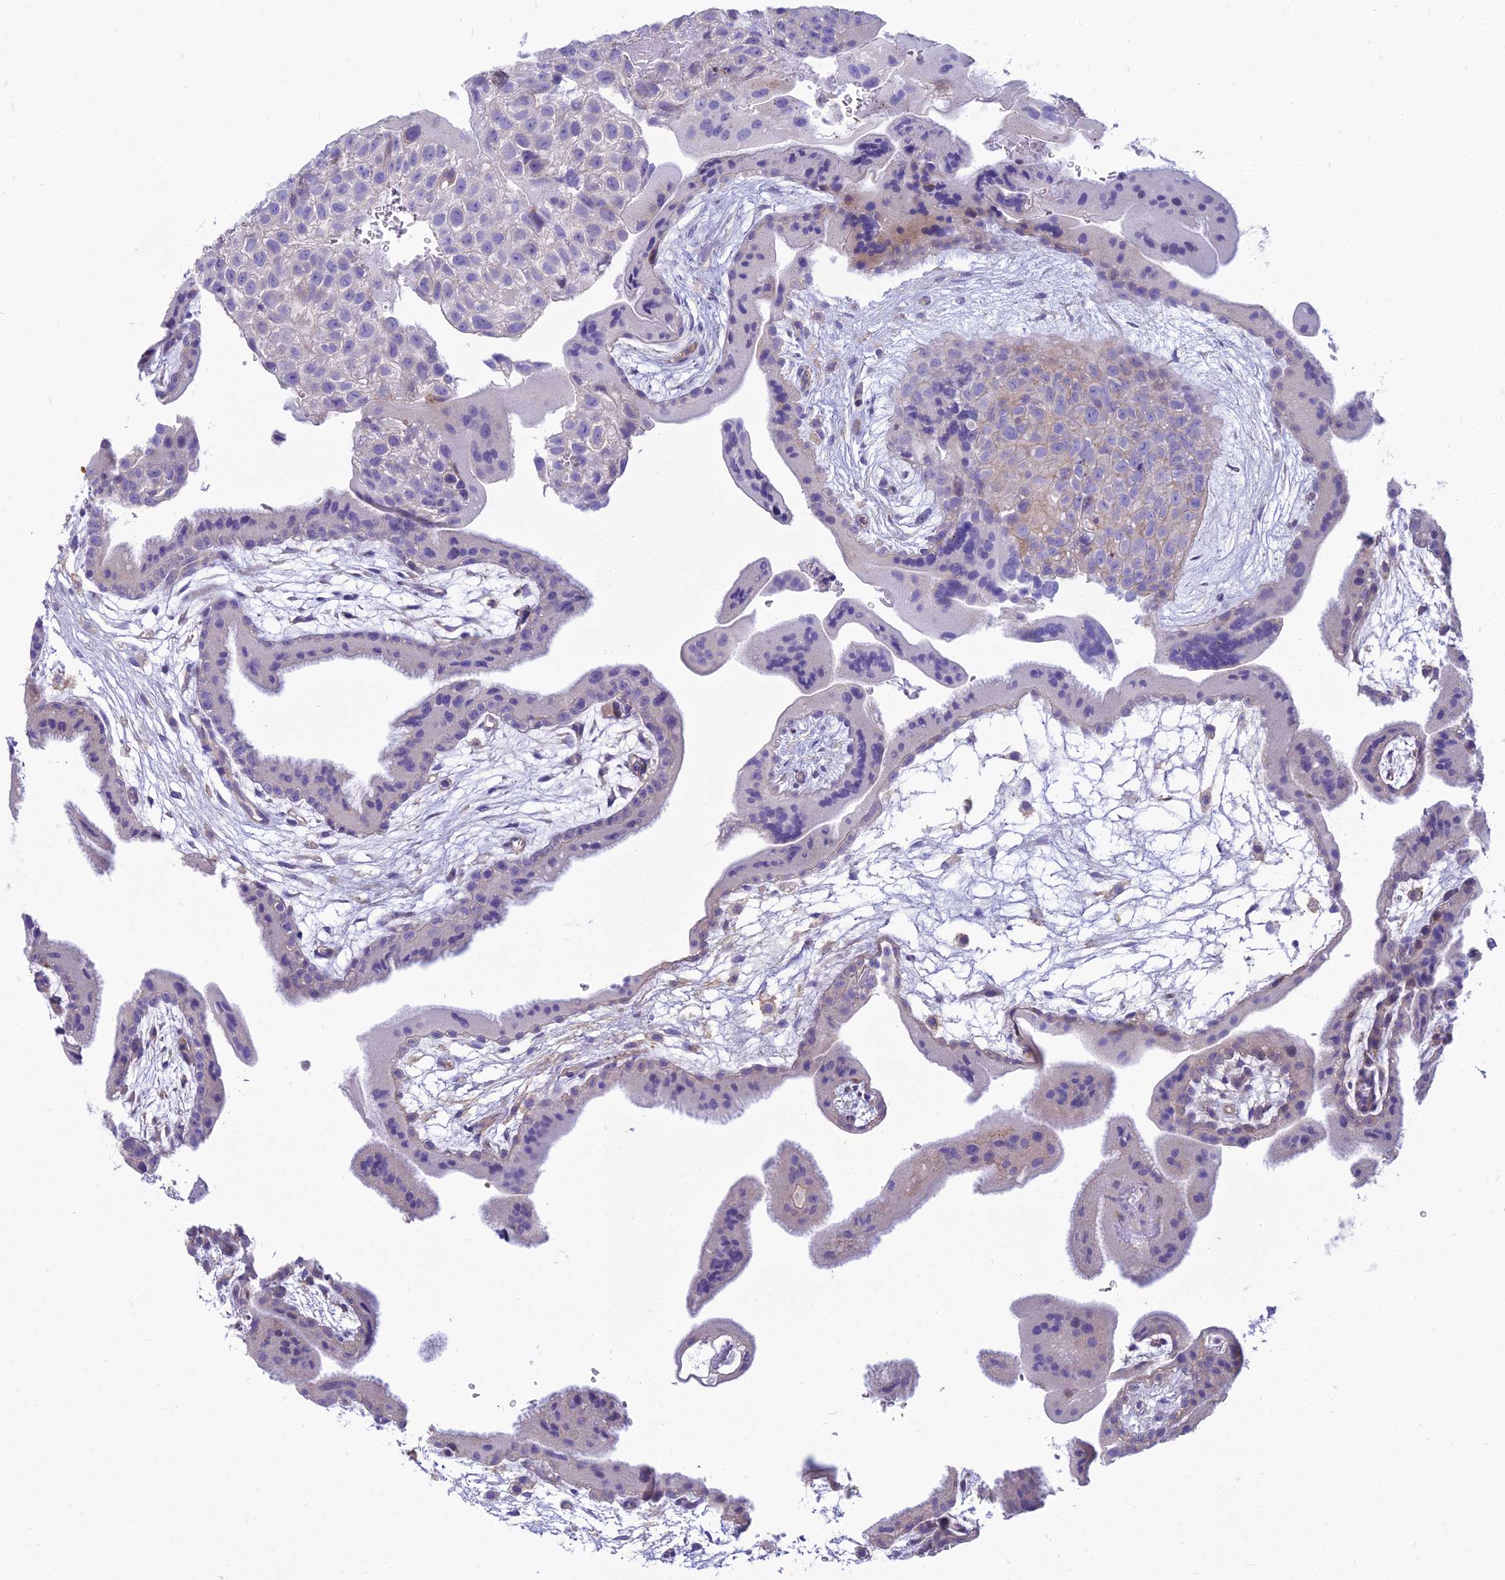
{"staining": {"intensity": "negative", "quantity": "none", "location": "none"}, "tissue": "placenta", "cell_type": "Decidual cells", "image_type": "normal", "snomed": [{"axis": "morphology", "description": "Normal tissue, NOS"}, {"axis": "topography", "description": "Placenta"}], "caption": "Immunohistochemistry of benign human placenta reveals no positivity in decidual cells.", "gene": "SMIM24", "patient": {"sex": "female", "age": 35}}